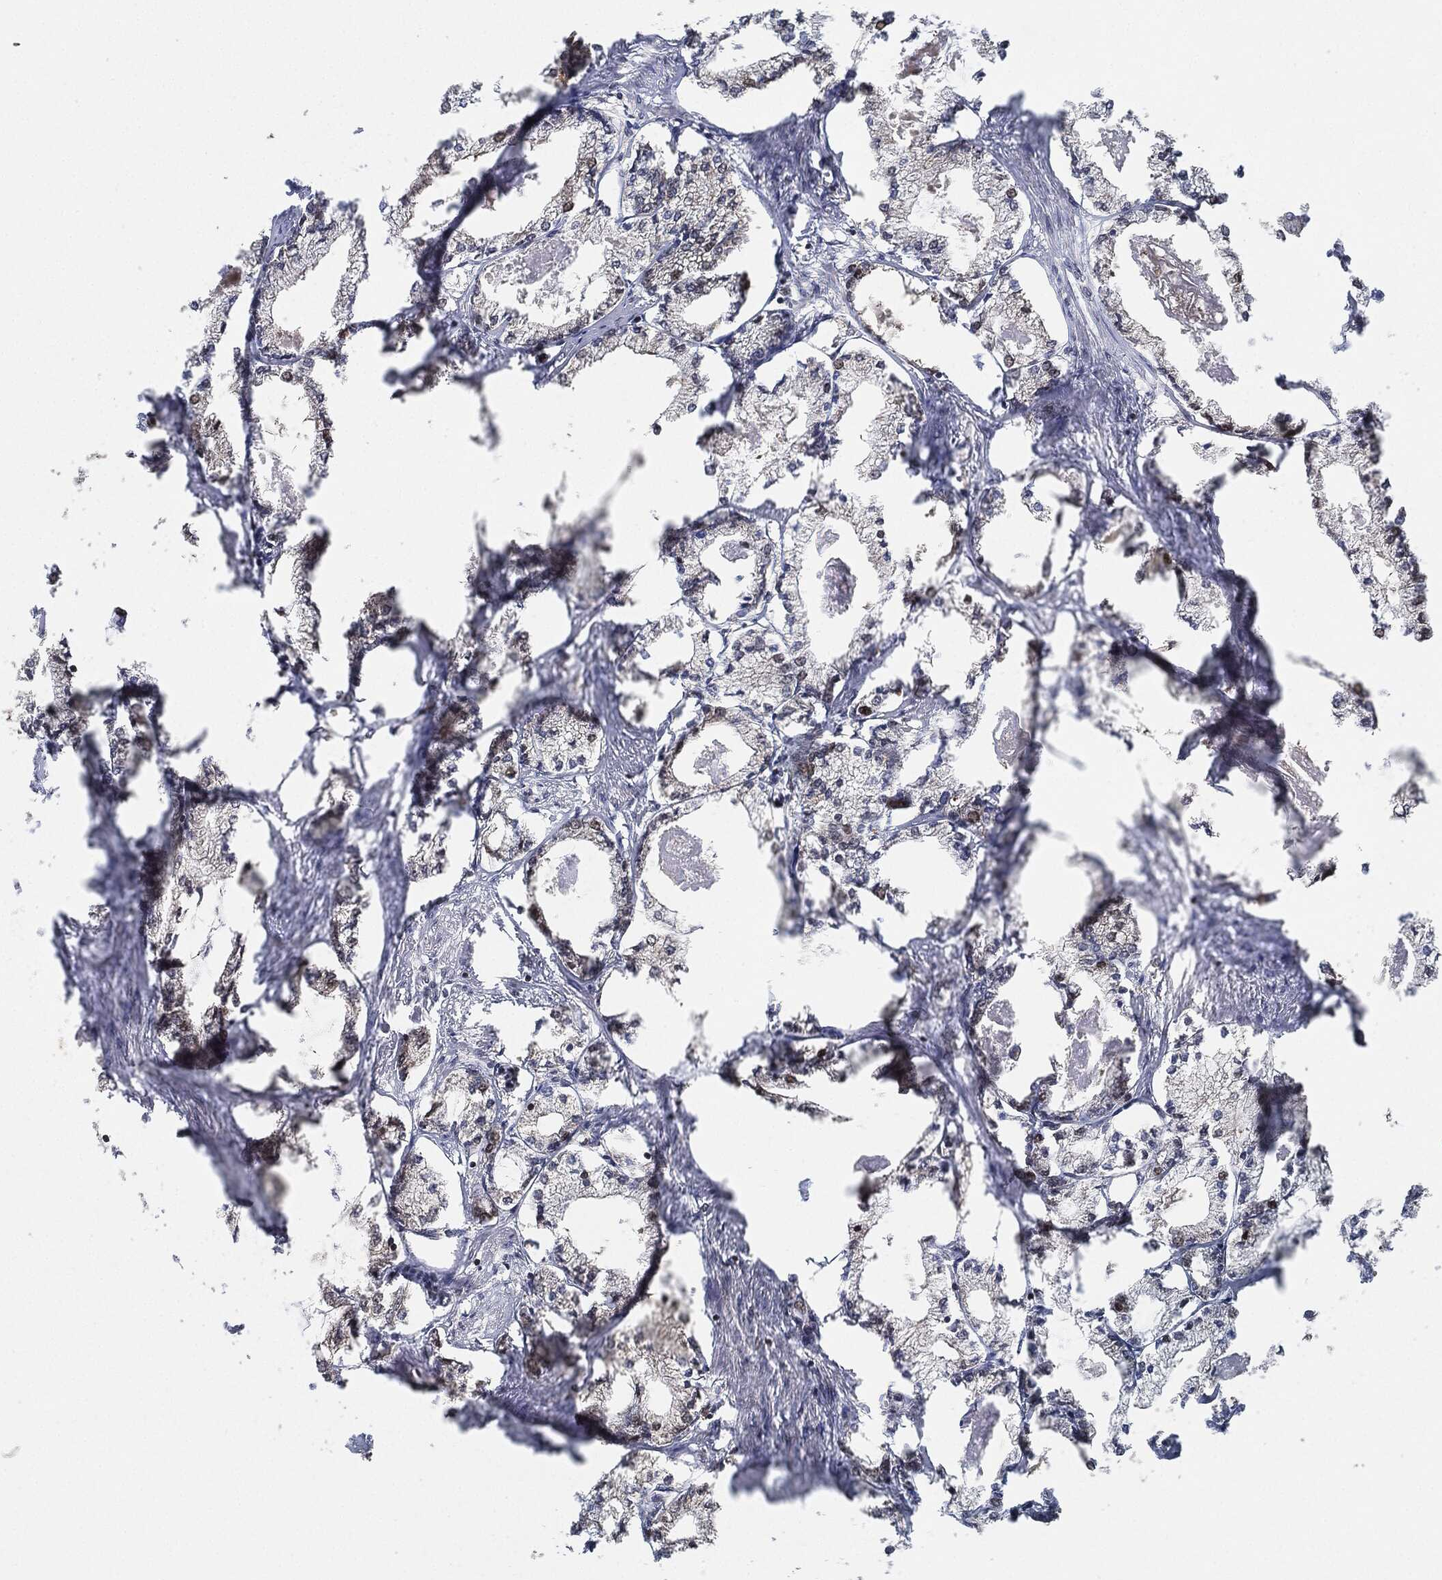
{"staining": {"intensity": "negative", "quantity": "none", "location": "none"}, "tissue": "prostate cancer", "cell_type": "Tumor cells", "image_type": "cancer", "snomed": [{"axis": "morphology", "description": "Adenocarcinoma, NOS"}, {"axis": "topography", "description": "Prostate"}], "caption": "Tumor cells show no significant expression in prostate cancer.", "gene": "RNASEL", "patient": {"sex": "male", "age": 56}}